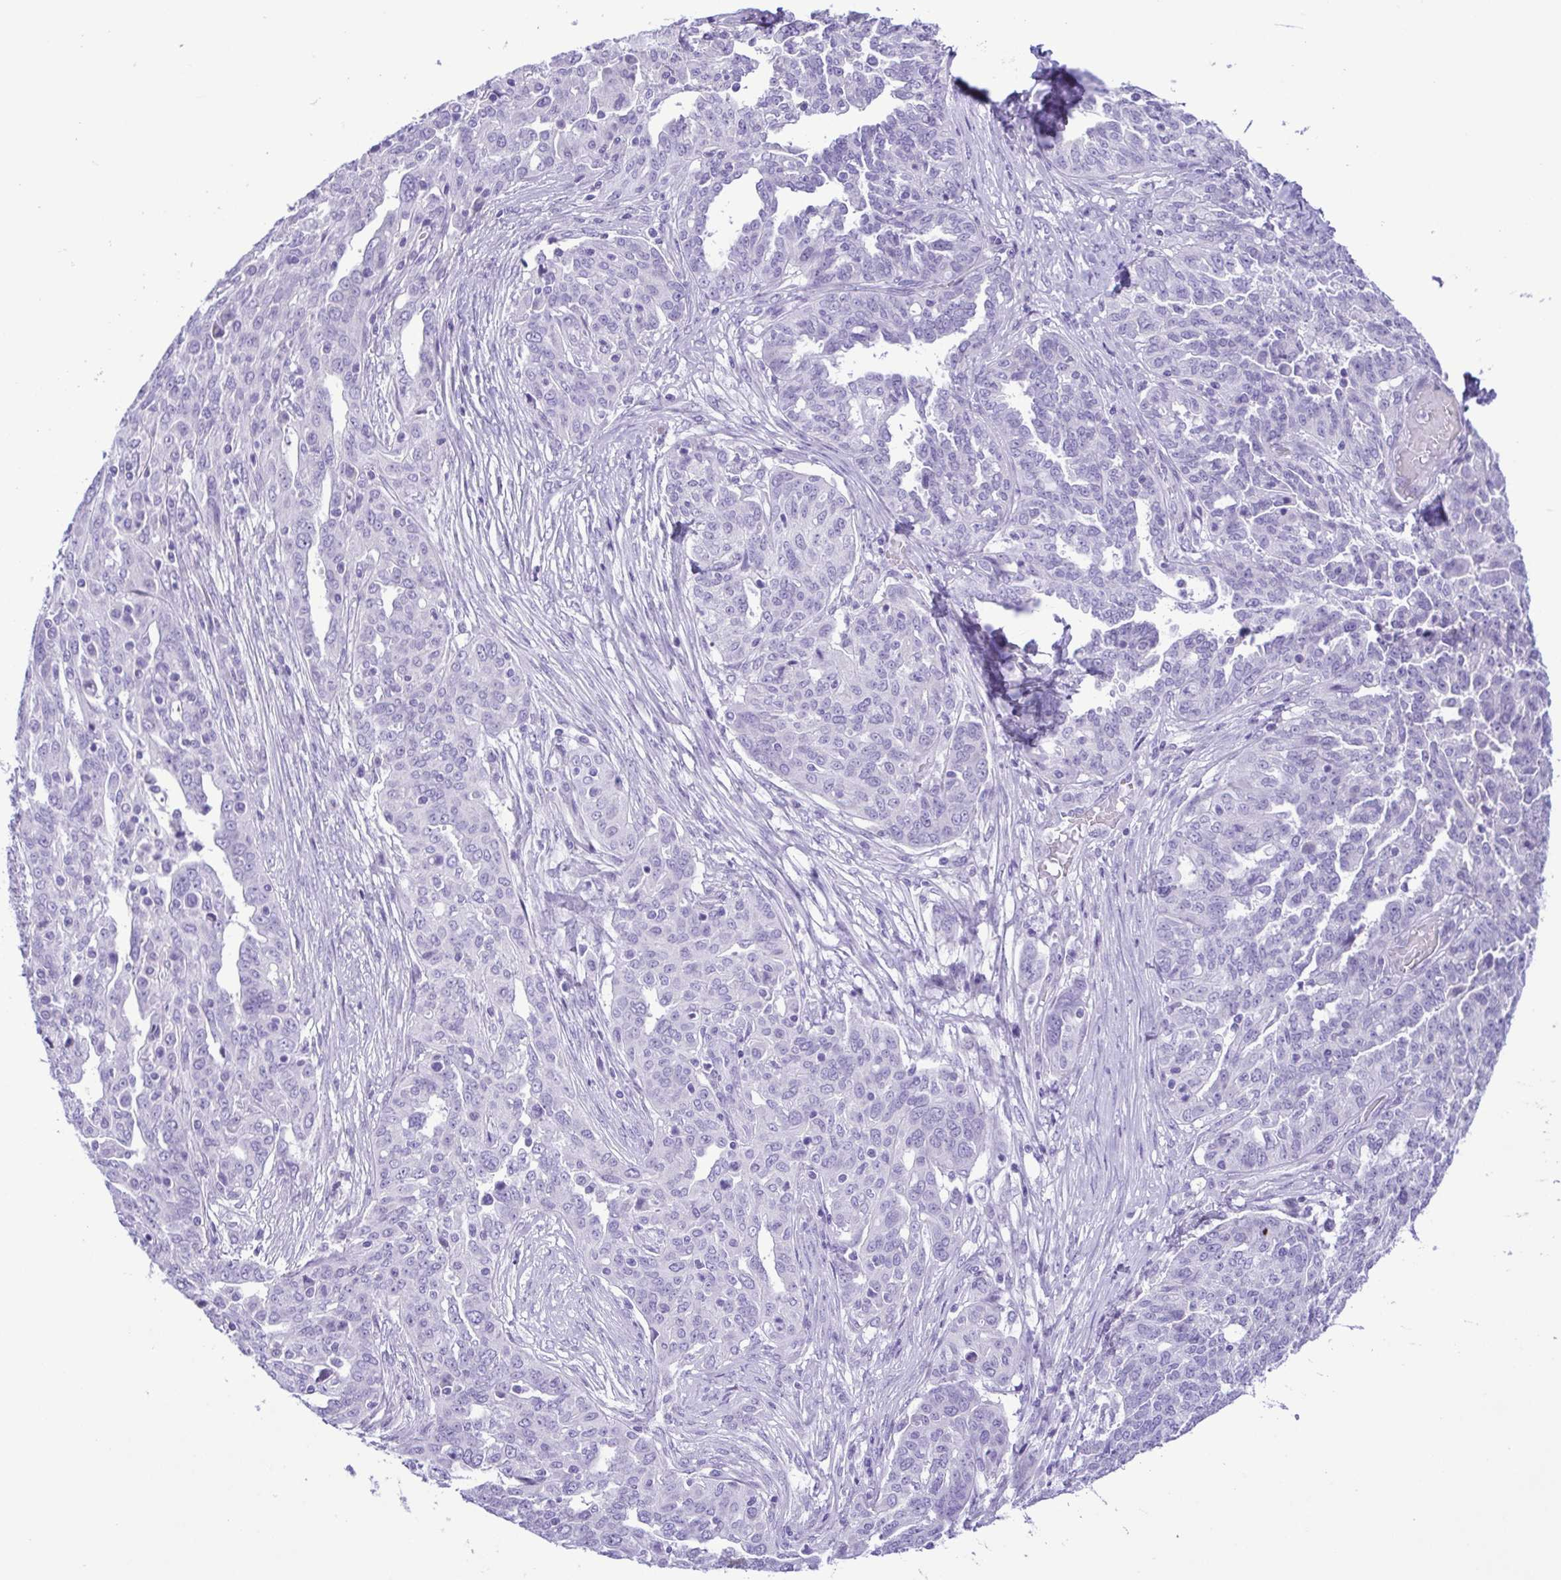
{"staining": {"intensity": "negative", "quantity": "none", "location": "none"}, "tissue": "ovarian cancer", "cell_type": "Tumor cells", "image_type": "cancer", "snomed": [{"axis": "morphology", "description": "Cystadenocarcinoma, serous, NOS"}, {"axis": "topography", "description": "Ovary"}], "caption": "An IHC histopathology image of ovarian cancer (serous cystadenocarcinoma) is shown. There is no staining in tumor cells of ovarian cancer (serous cystadenocarcinoma). The staining was performed using DAB to visualize the protein expression in brown, while the nuclei were stained in blue with hematoxylin (Magnification: 20x).", "gene": "PAK3", "patient": {"sex": "female", "age": 67}}